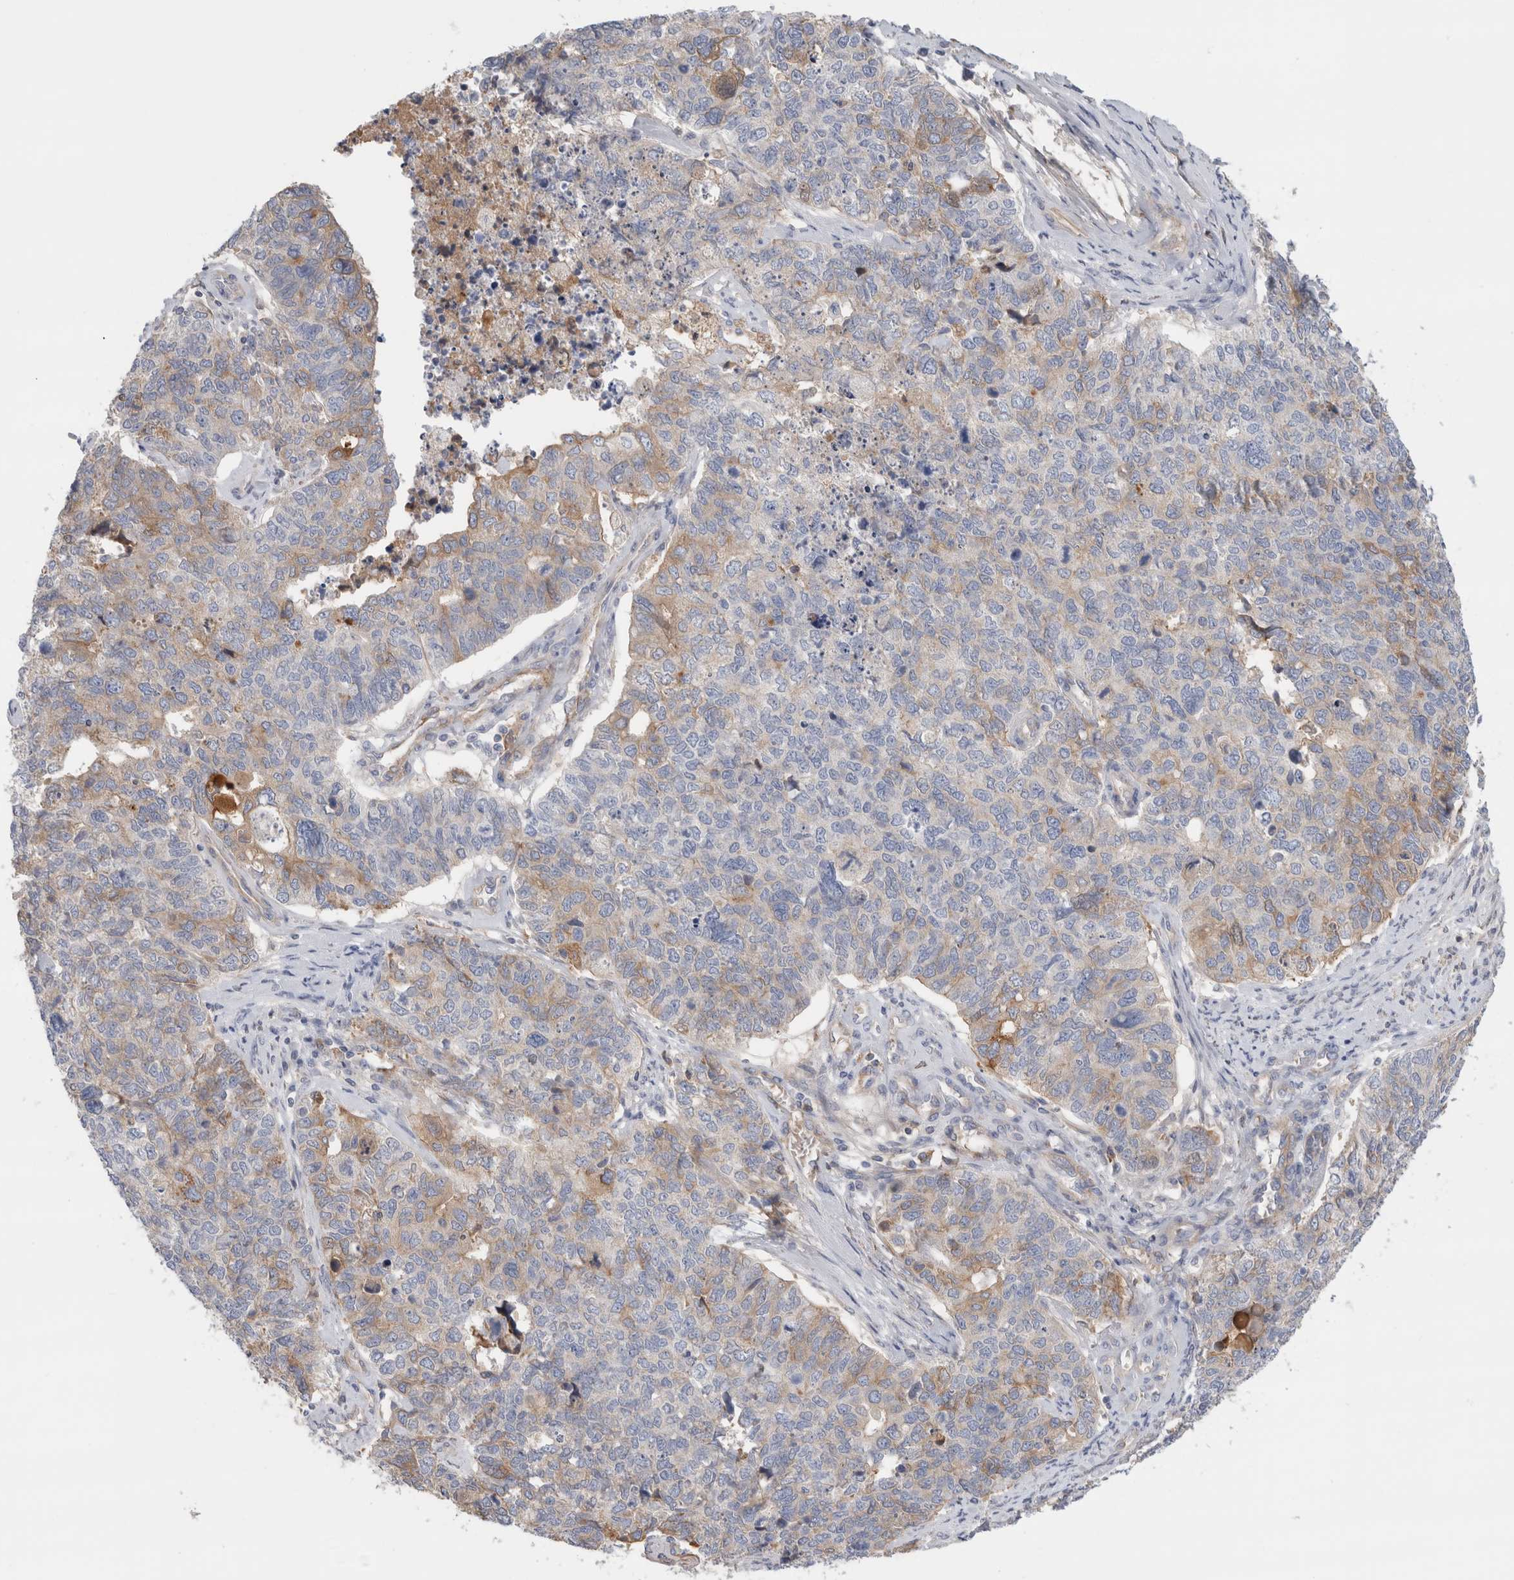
{"staining": {"intensity": "weak", "quantity": "<25%", "location": "cytoplasmic/membranous"}, "tissue": "cervical cancer", "cell_type": "Tumor cells", "image_type": "cancer", "snomed": [{"axis": "morphology", "description": "Squamous cell carcinoma, NOS"}, {"axis": "topography", "description": "Cervix"}], "caption": "IHC of cervical squamous cell carcinoma demonstrates no positivity in tumor cells.", "gene": "CFI", "patient": {"sex": "female", "age": 63}}